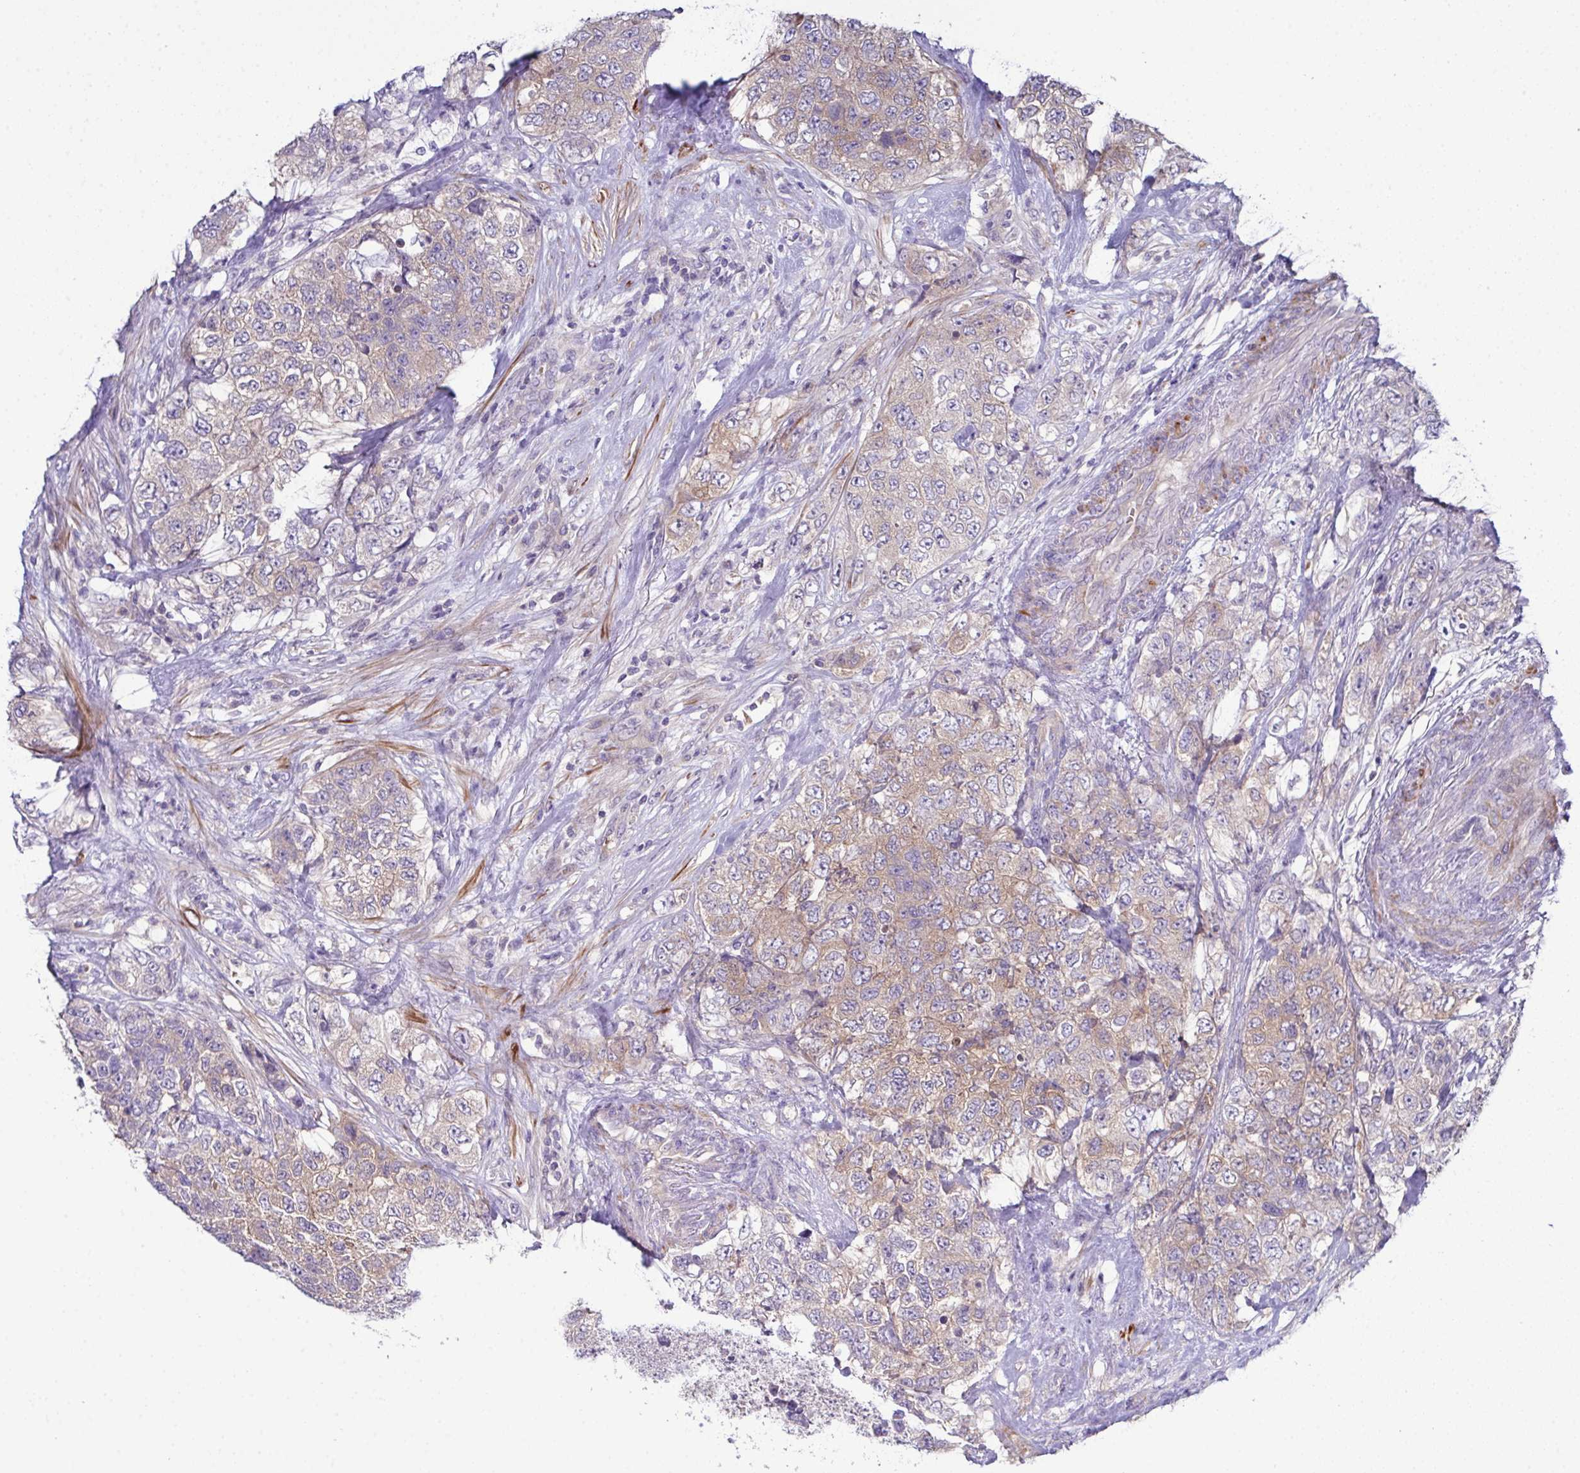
{"staining": {"intensity": "moderate", "quantity": "25%-75%", "location": "cytoplasmic/membranous"}, "tissue": "urothelial cancer", "cell_type": "Tumor cells", "image_type": "cancer", "snomed": [{"axis": "morphology", "description": "Urothelial carcinoma, High grade"}, {"axis": "topography", "description": "Urinary bladder"}], "caption": "Immunohistochemistry (IHC) staining of urothelial carcinoma (high-grade), which demonstrates medium levels of moderate cytoplasmic/membranous expression in approximately 25%-75% of tumor cells indicating moderate cytoplasmic/membranous protein staining. The staining was performed using DAB (3,3'-diaminobenzidine) (brown) for protein detection and nuclei were counterstained in hematoxylin (blue).", "gene": "CFAP97D1", "patient": {"sex": "female", "age": 78}}